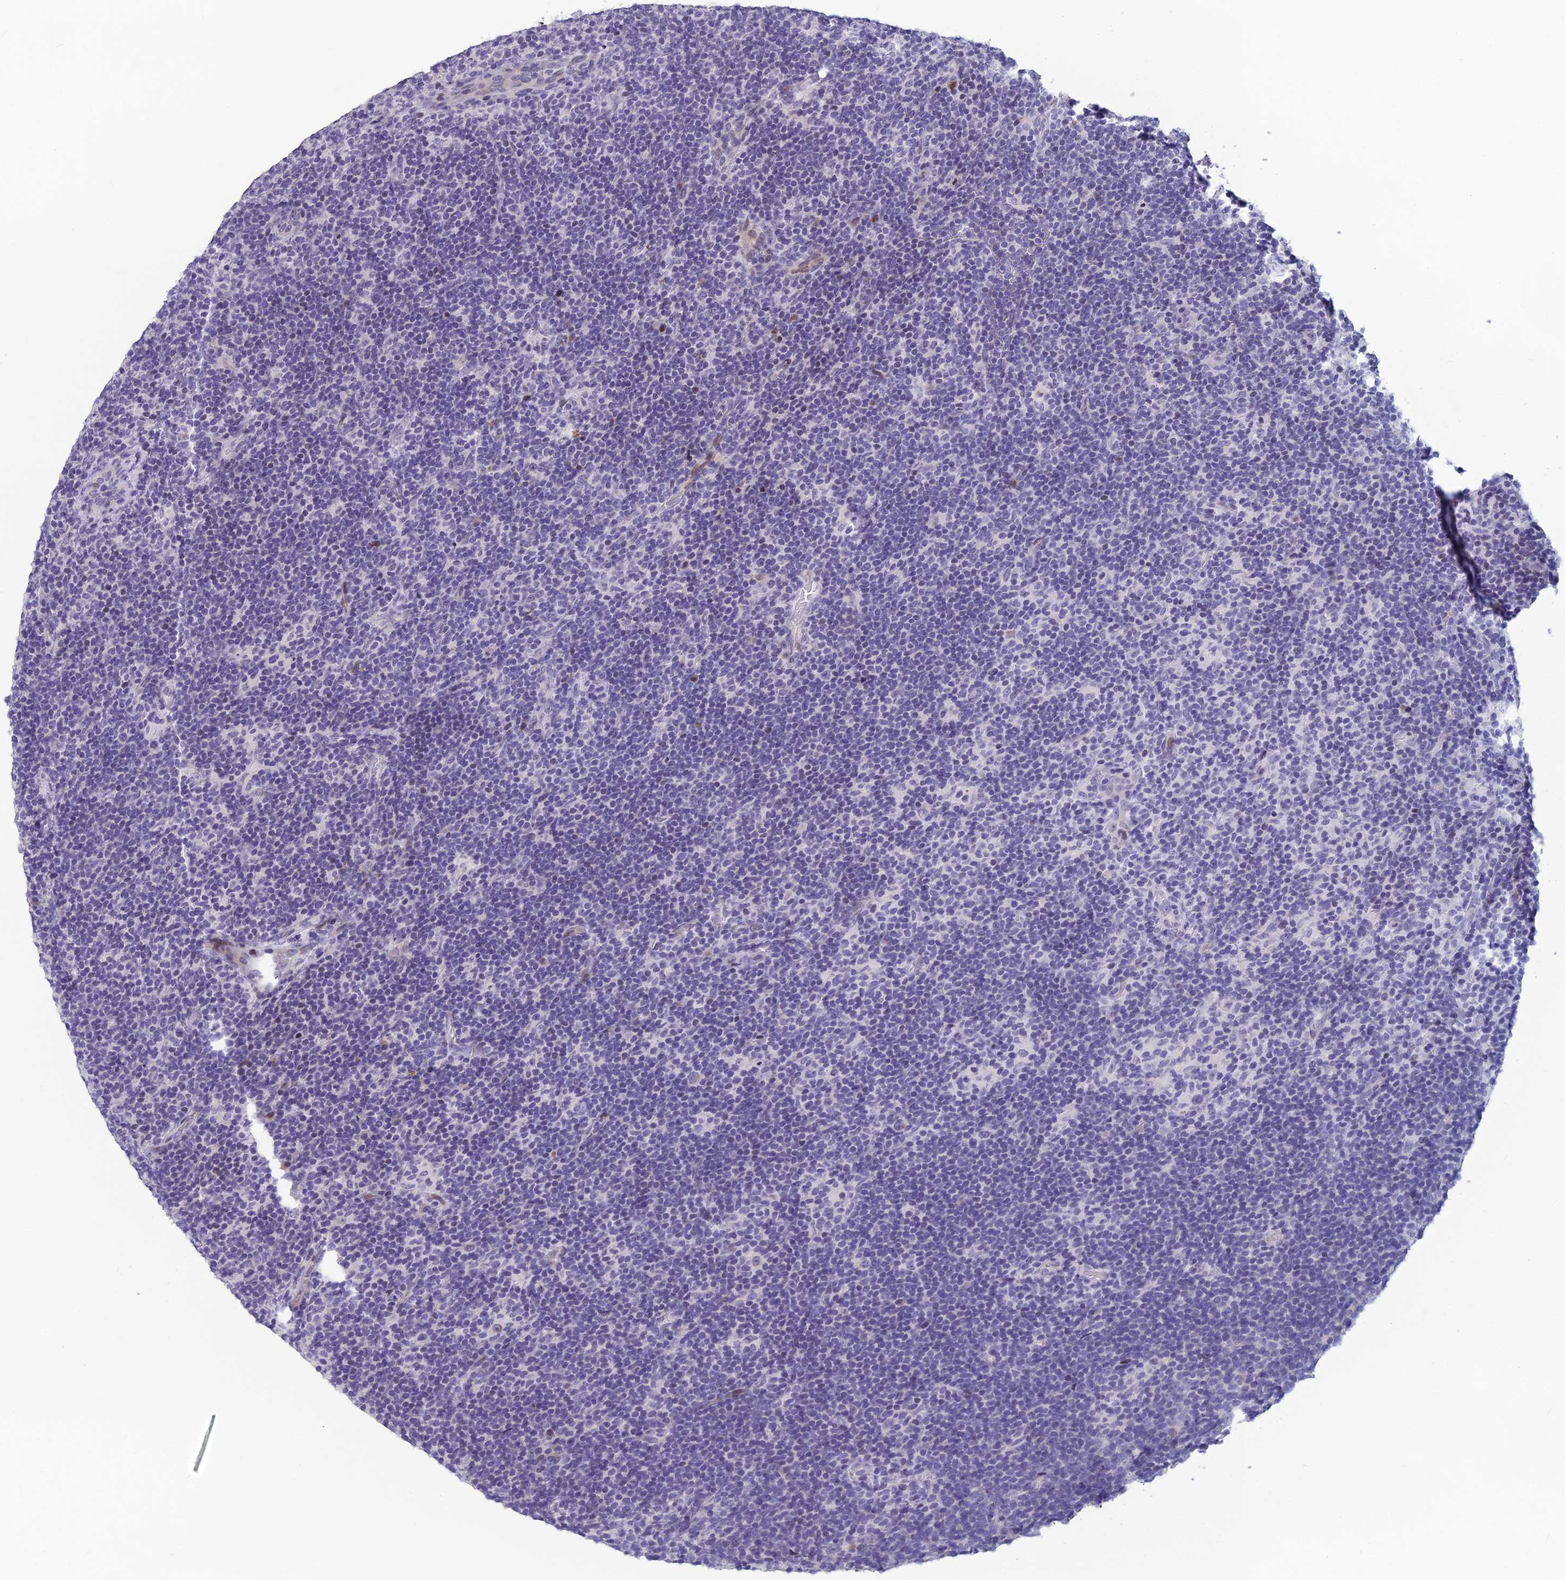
{"staining": {"intensity": "negative", "quantity": "none", "location": "none"}, "tissue": "lymphoma", "cell_type": "Tumor cells", "image_type": "cancer", "snomed": [{"axis": "morphology", "description": "Hodgkin's disease, NOS"}, {"axis": "topography", "description": "Lymph node"}], "caption": "A high-resolution histopathology image shows IHC staining of Hodgkin's disease, which exhibits no significant staining in tumor cells.", "gene": "TMEM134", "patient": {"sex": "female", "age": 57}}